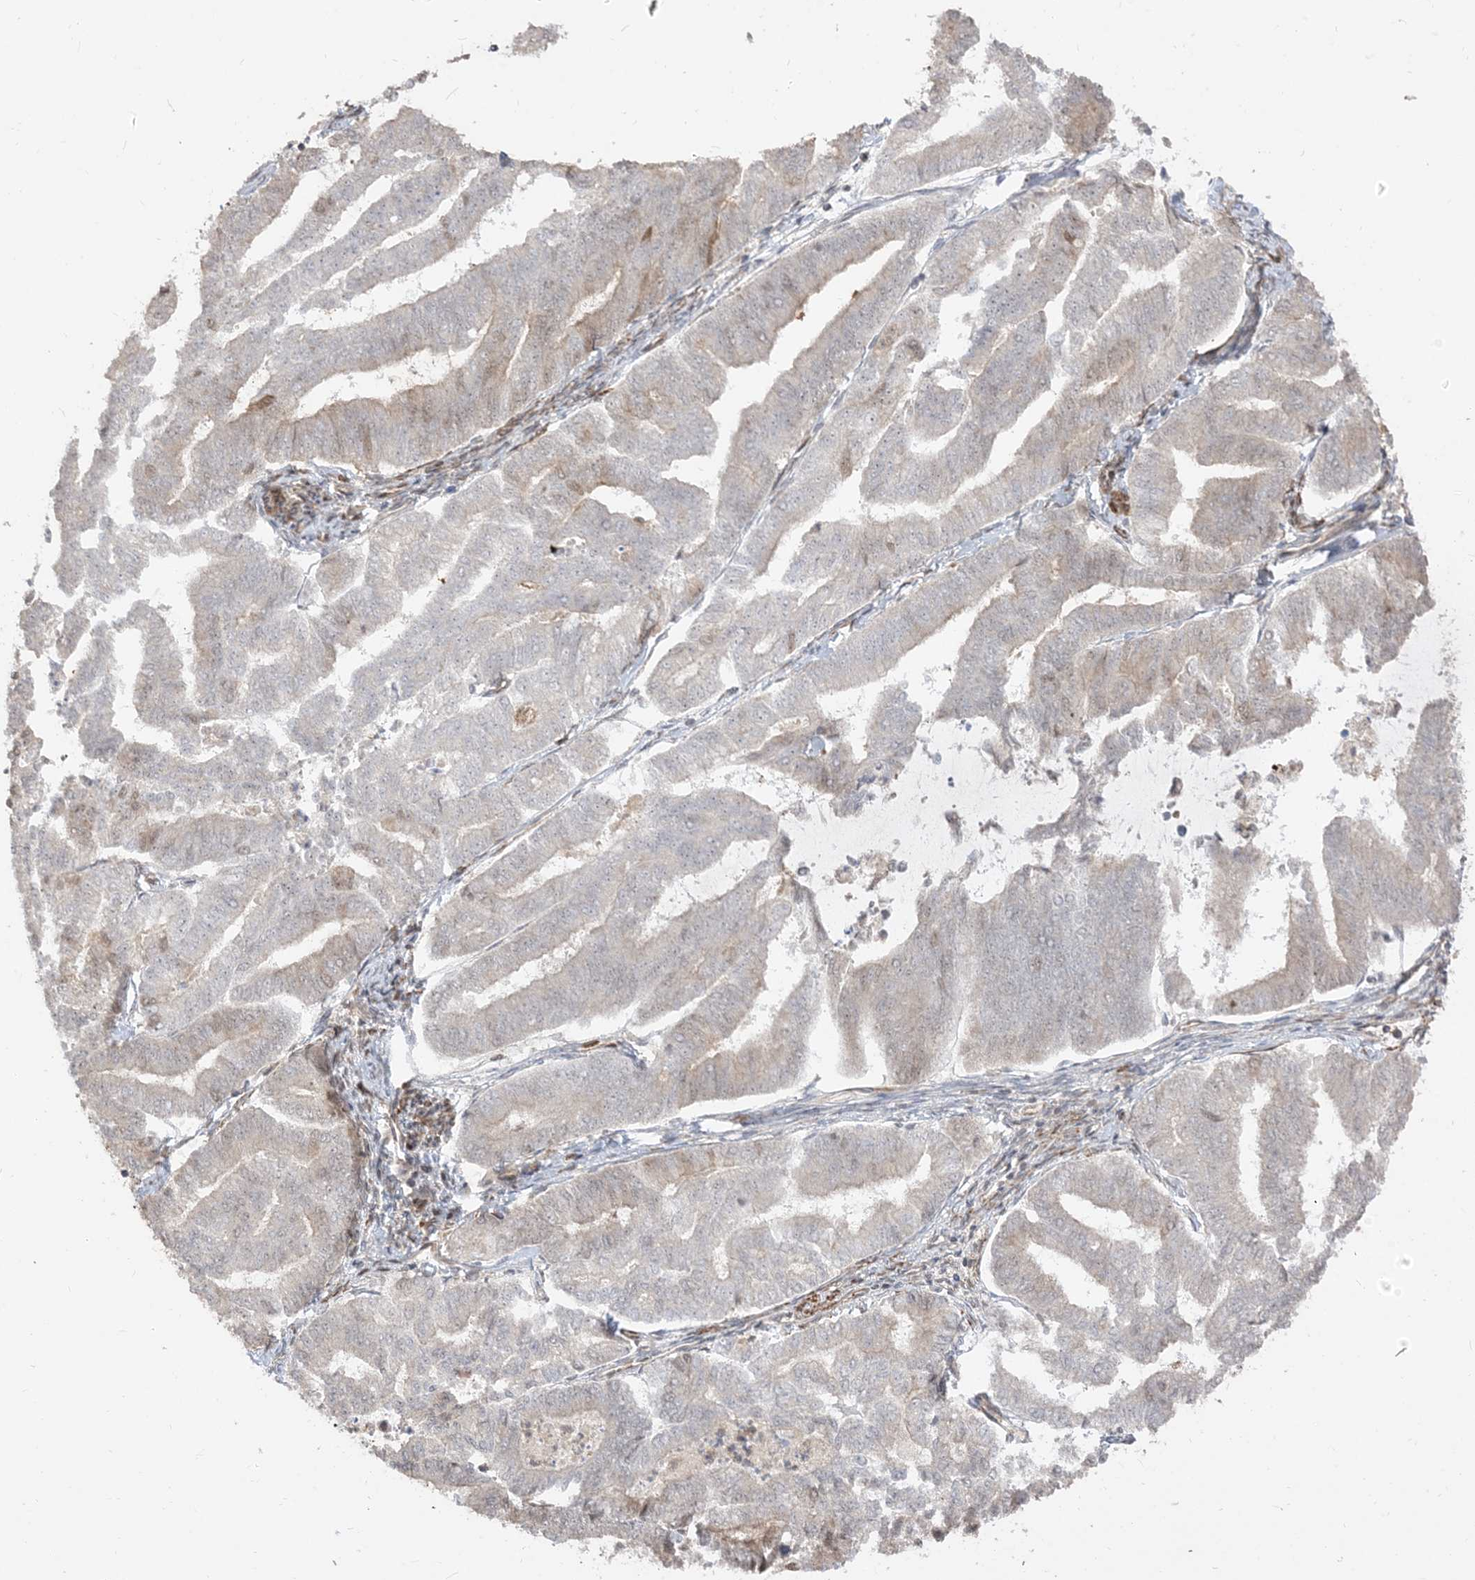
{"staining": {"intensity": "moderate", "quantity": "<25%", "location": "cytoplasmic/membranous"}, "tissue": "endometrial cancer", "cell_type": "Tumor cells", "image_type": "cancer", "snomed": [{"axis": "morphology", "description": "Adenocarcinoma, NOS"}, {"axis": "topography", "description": "Endometrium"}], "caption": "Human endometrial cancer (adenocarcinoma) stained with a brown dye demonstrates moderate cytoplasmic/membranous positive positivity in approximately <25% of tumor cells.", "gene": "TBCC", "patient": {"sex": "female", "age": 79}}